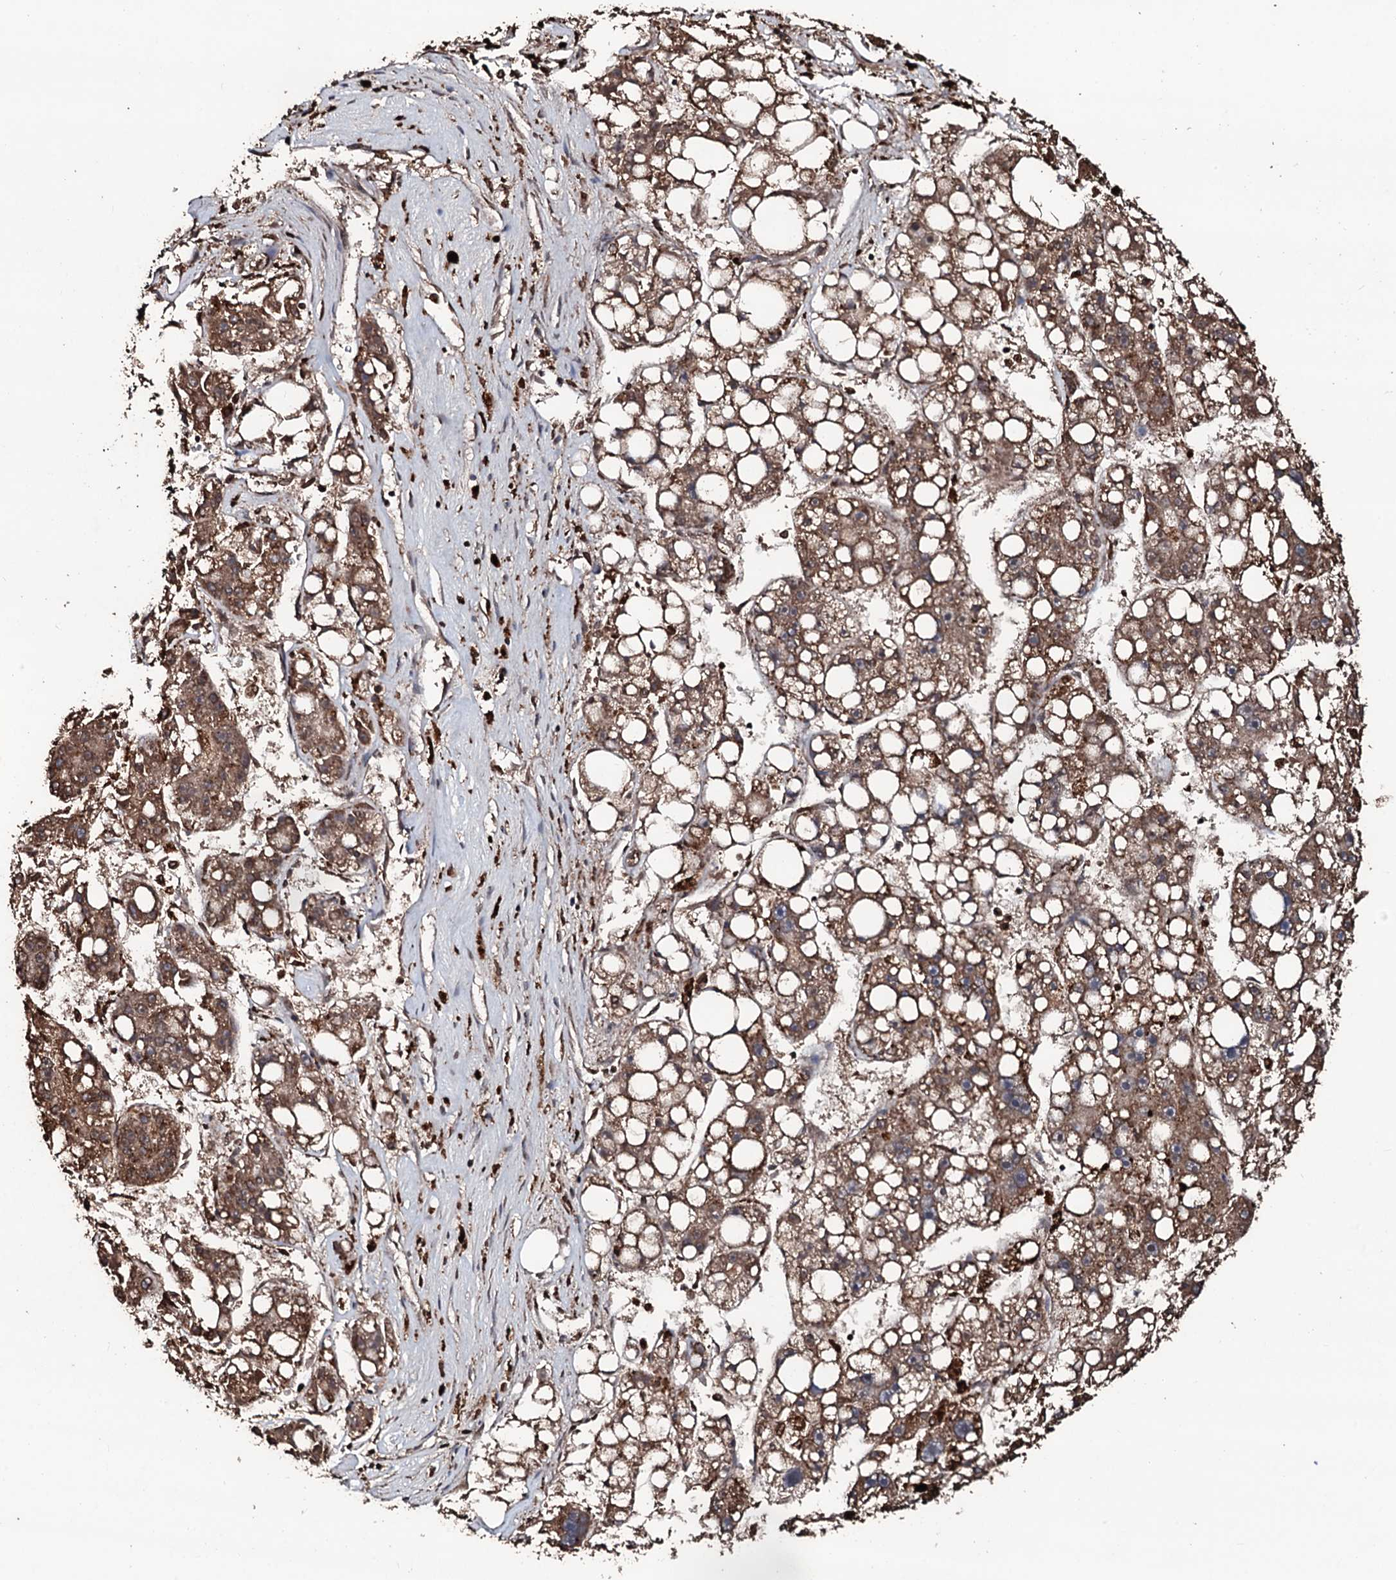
{"staining": {"intensity": "moderate", "quantity": ">75%", "location": "cytoplasmic/membranous"}, "tissue": "liver cancer", "cell_type": "Tumor cells", "image_type": "cancer", "snomed": [{"axis": "morphology", "description": "Carcinoma, Hepatocellular, NOS"}, {"axis": "topography", "description": "Liver"}], "caption": "This is a micrograph of IHC staining of liver hepatocellular carcinoma, which shows moderate staining in the cytoplasmic/membranous of tumor cells.", "gene": "SDHAF2", "patient": {"sex": "female", "age": 61}}